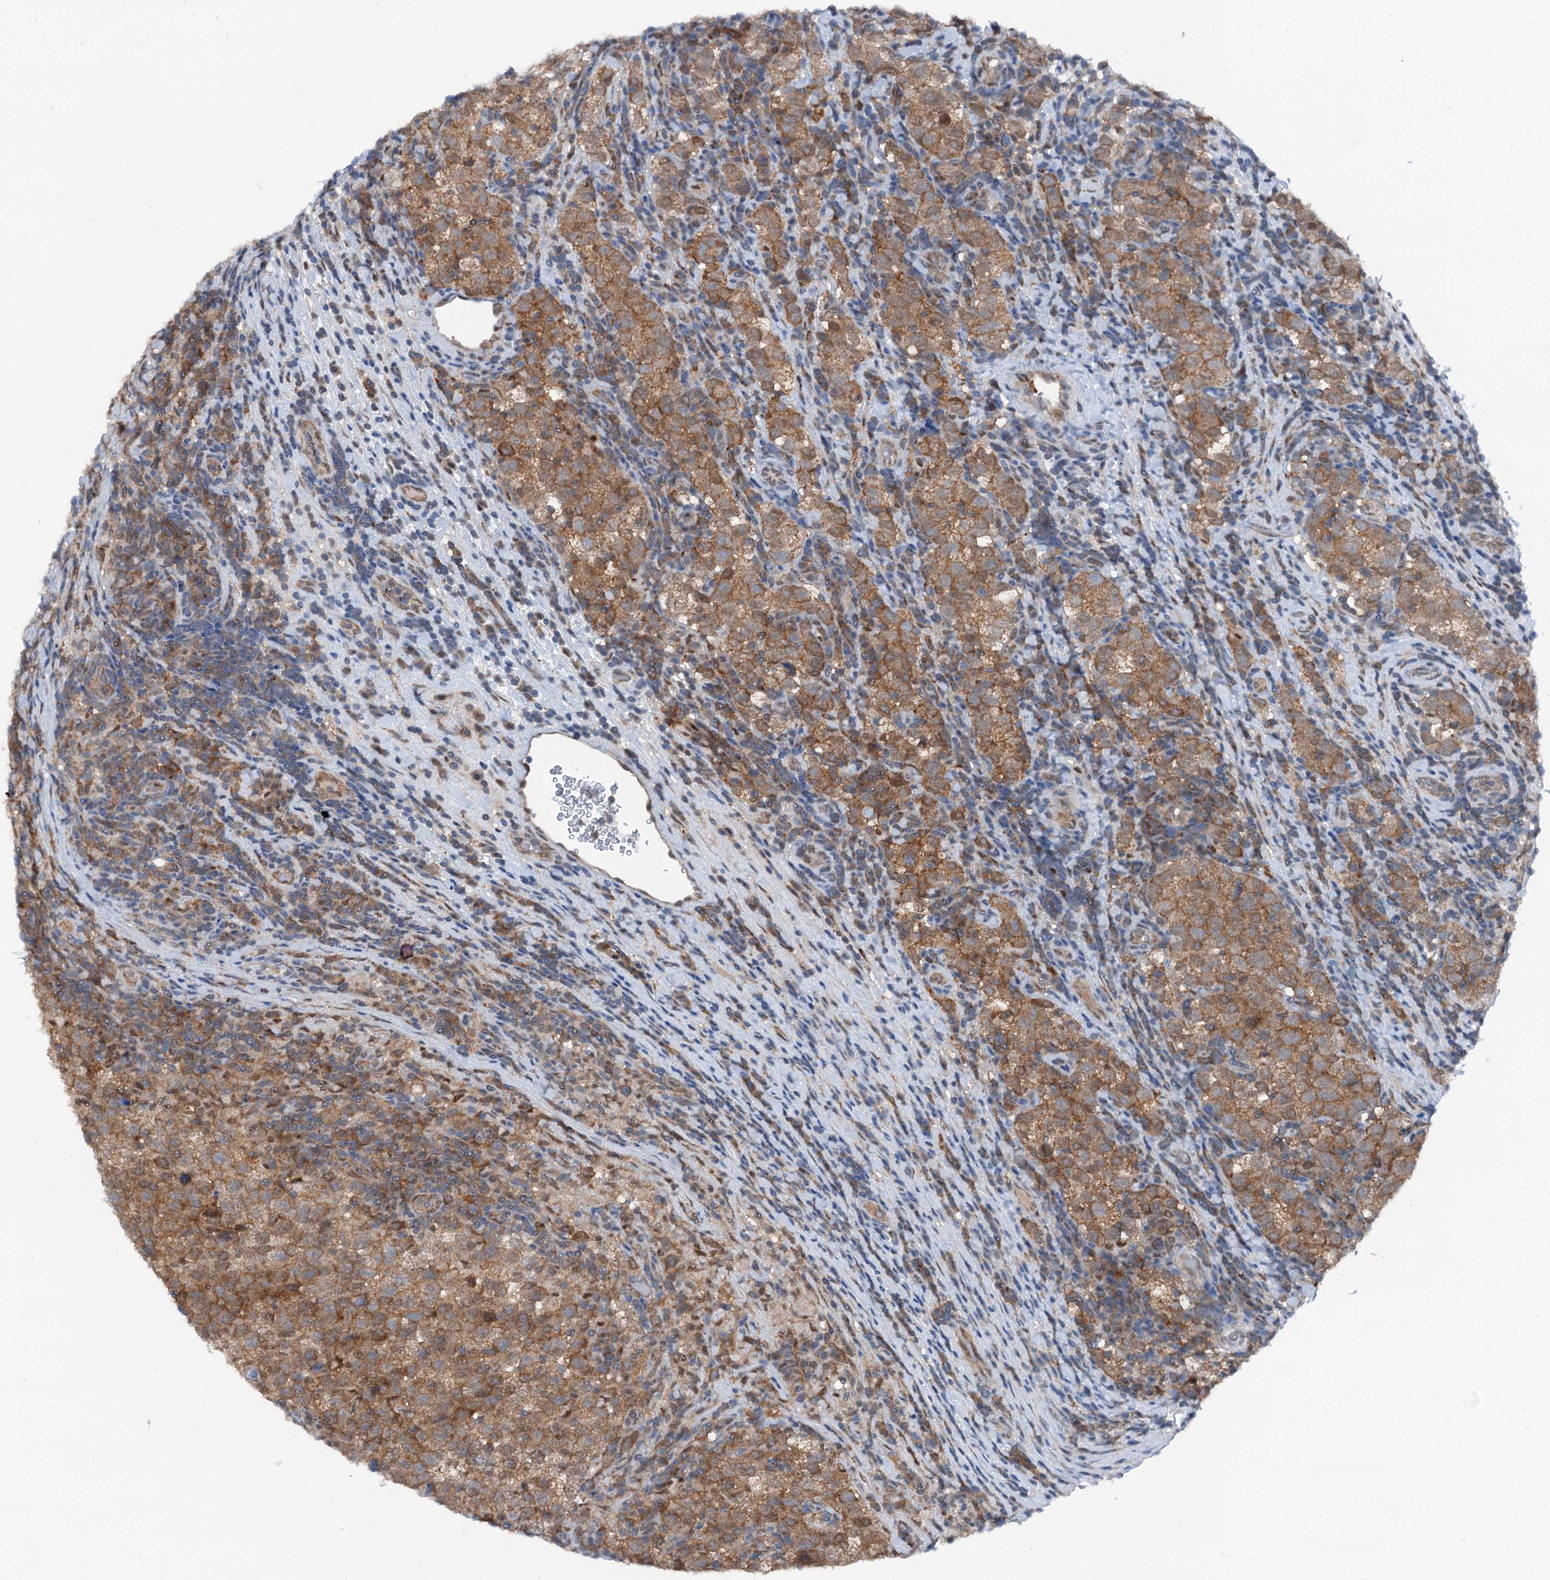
{"staining": {"intensity": "moderate", "quantity": ">75%", "location": "cytoplasmic/membranous,nuclear"}, "tissue": "testis cancer", "cell_type": "Tumor cells", "image_type": "cancer", "snomed": [{"axis": "morphology", "description": "Normal tissue, NOS"}, {"axis": "morphology", "description": "Seminoma, NOS"}, {"axis": "topography", "description": "Testis"}], "caption": "Moderate cytoplasmic/membranous and nuclear protein expression is appreciated in approximately >75% of tumor cells in testis seminoma.", "gene": "PSMD13", "patient": {"sex": "male", "age": 43}}